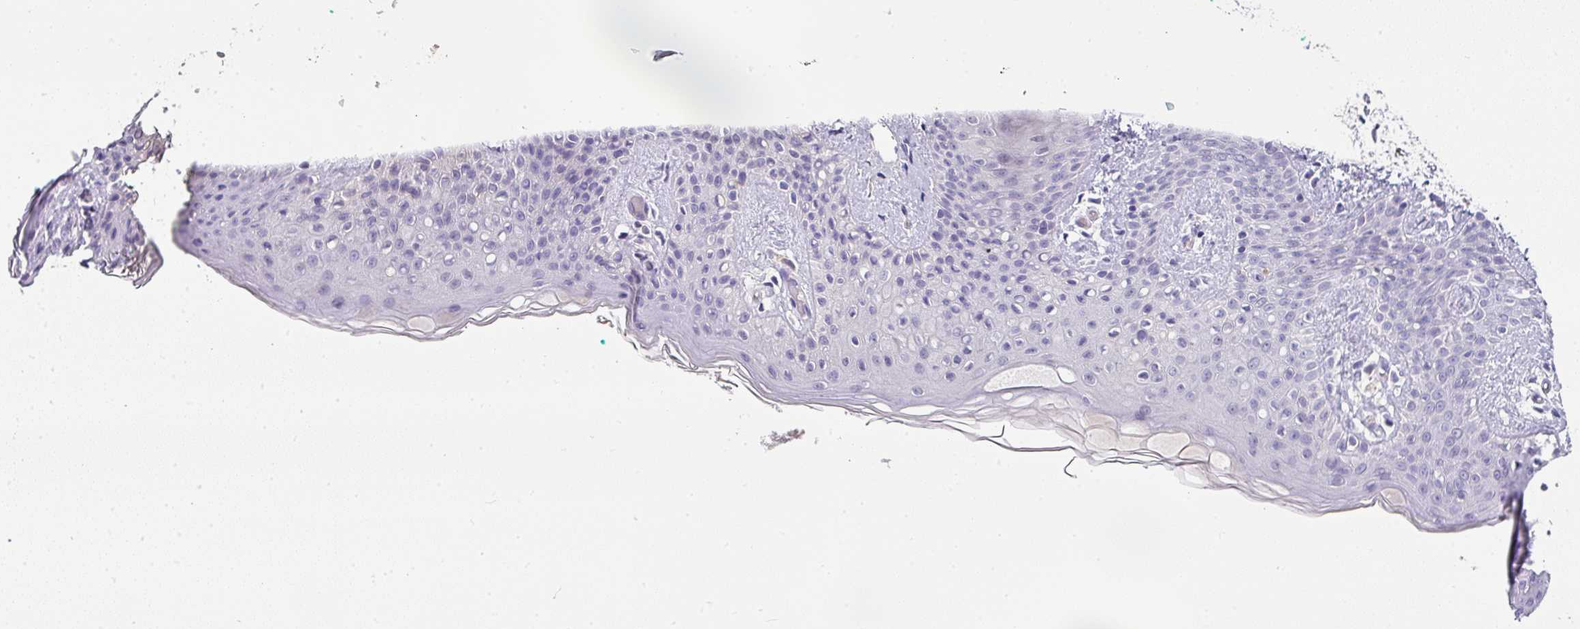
{"staining": {"intensity": "negative", "quantity": "none", "location": "none"}, "tissue": "skin", "cell_type": "Fibroblasts", "image_type": "normal", "snomed": [{"axis": "morphology", "description": "Normal tissue, NOS"}, {"axis": "topography", "description": "Skin"}], "caption": "A high-resolution histopathology image shows IHC staining of normal skin, which shows no significant expression in fibroblasts. Nuclei are stained in blue.", "gene": "FGF17", "patient": {"sex": "male", "age": 16}}